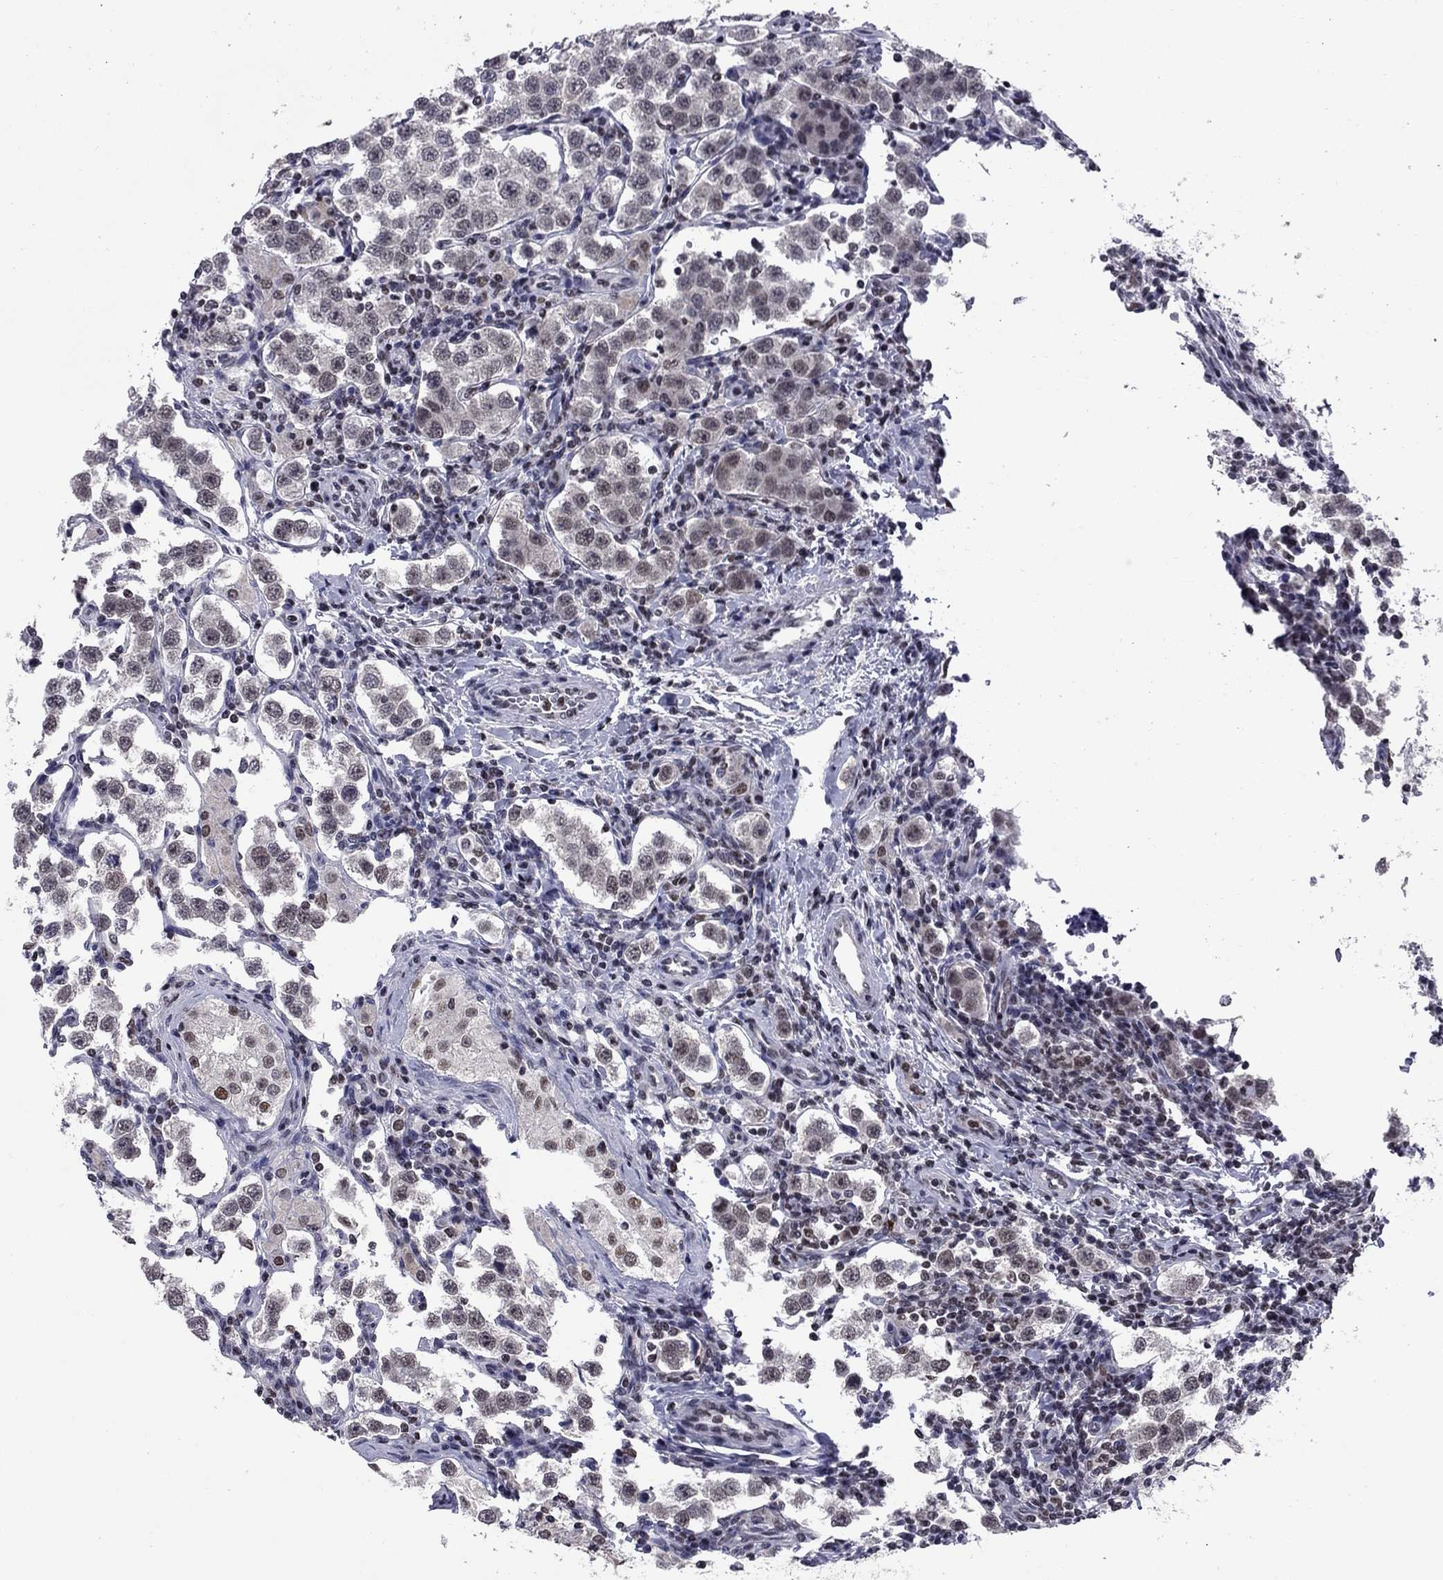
{"staining": {"intensity": "negative", "quantity": "none", "location": "none"}, "tissue": "testis cancer", "cell_type": "Tumor cells", "image_type": "cancer", "snomed": [{"axis": "morphology", "description": "Seminoma, NOS"}, {"axis": "topography", "description": "Testis"}], "caption": "This is a photomicrograph of IHC staining of seminoma (testis), which shows no staining in tumor cells. (DAB (3,3'-diaminobenzidine) immunohistochemistry (IHC) visualized using brightfield microscopy, high magnification).", "gene": "TAF9", "patient": {"sex": "male", "age": 37}}